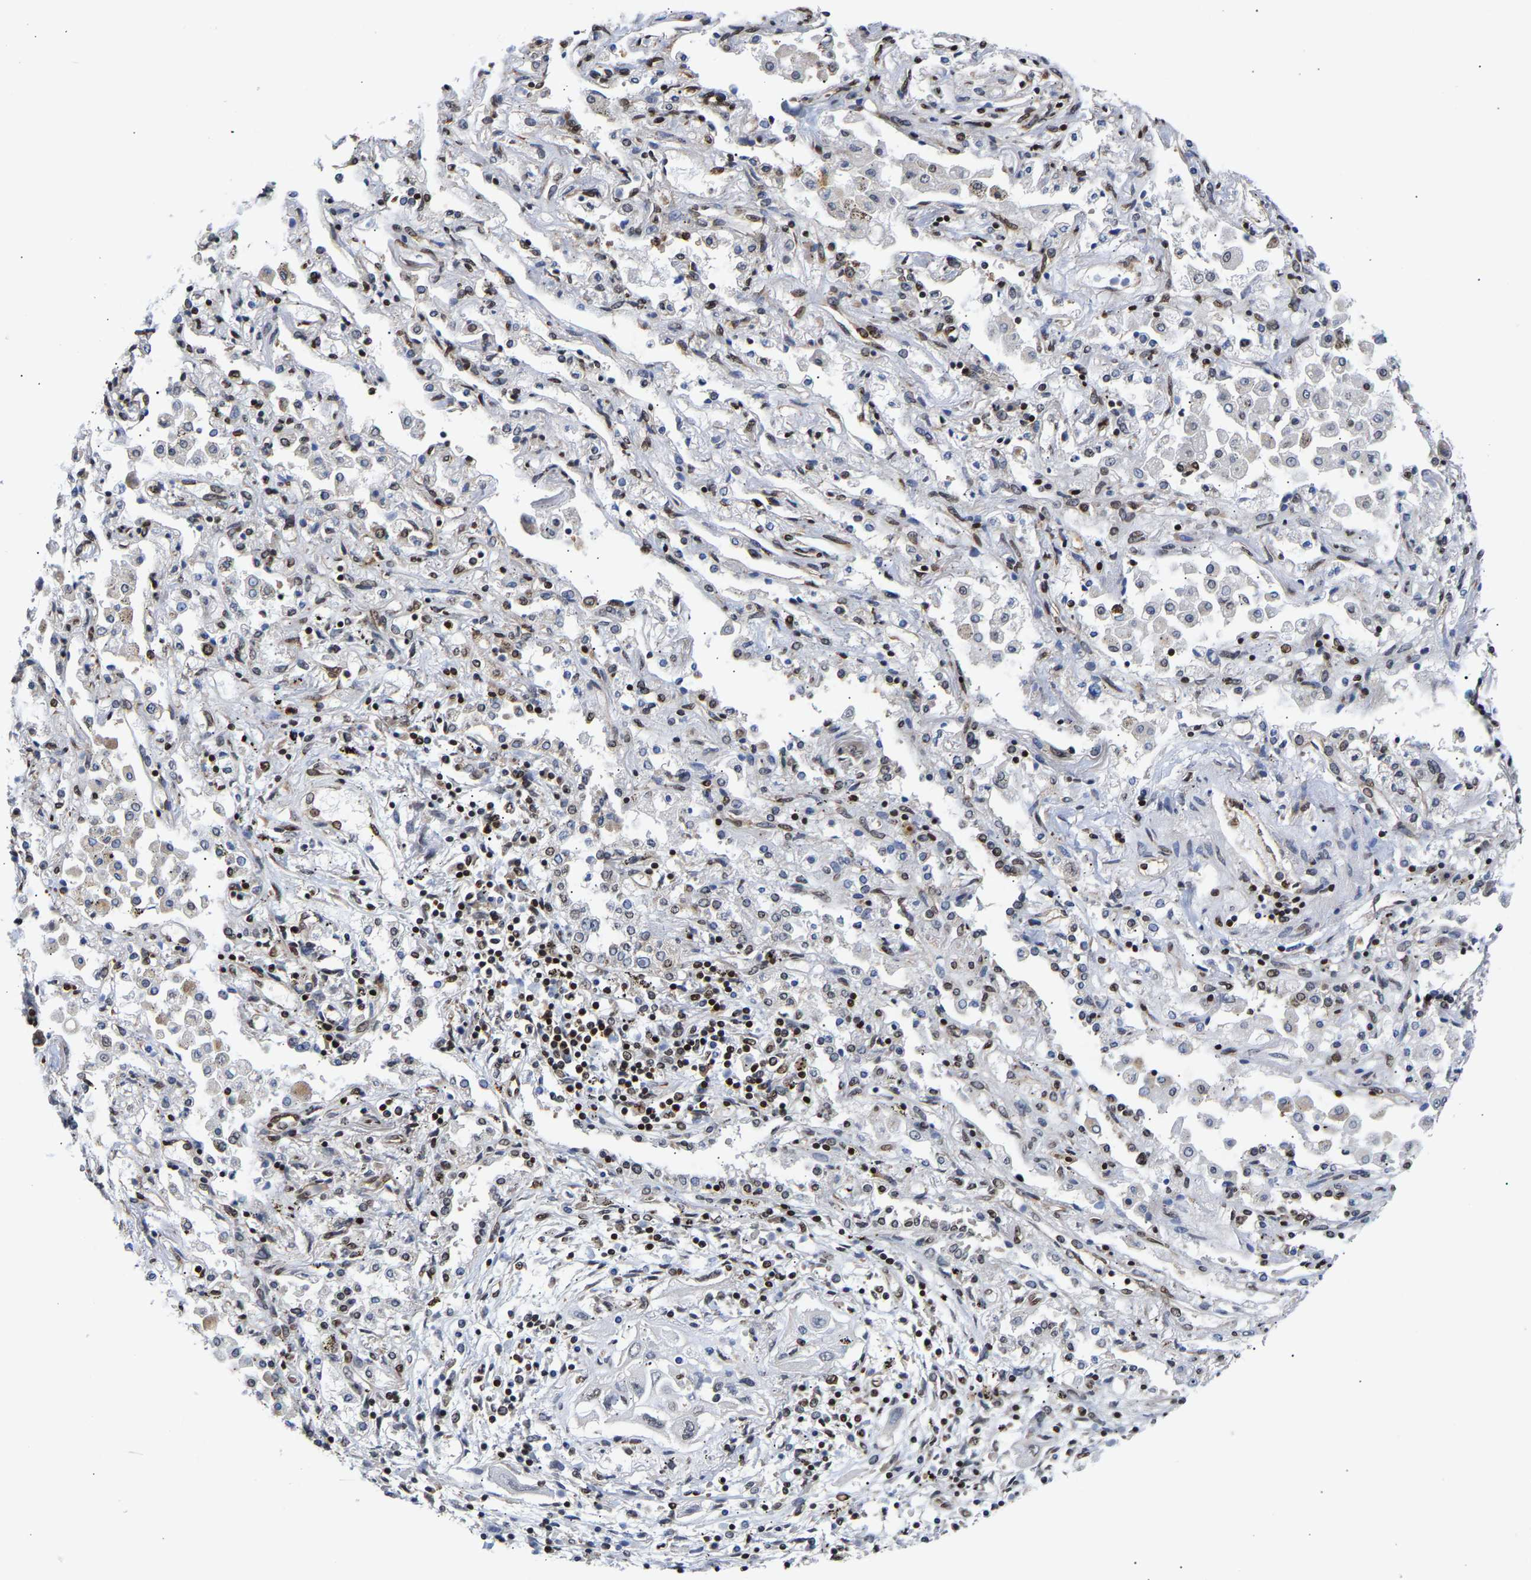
{"staining": {"intensity": "negative", "quantity": "none", "location": "none"}, "tissue": "lung cancer", "cell_type": "Tumor cells", "image_type": "cancer", "snomed": [{"axis": "morphology", "description": "Squamous cell carcinoma, NOS"}, {"axis": "topography", "description": "Lung"}], "caption": "A micrograph of human squamous cell carcinoma (lung) is negative for staining in tumor cells. The staining is performed using DAB (3,3'-diaminobenzidine) brown chromogen with nuclei counter-stained in using hematoxylin.", "gene": "PSIP1", "patient": {"sex": "female", "age": 47}}